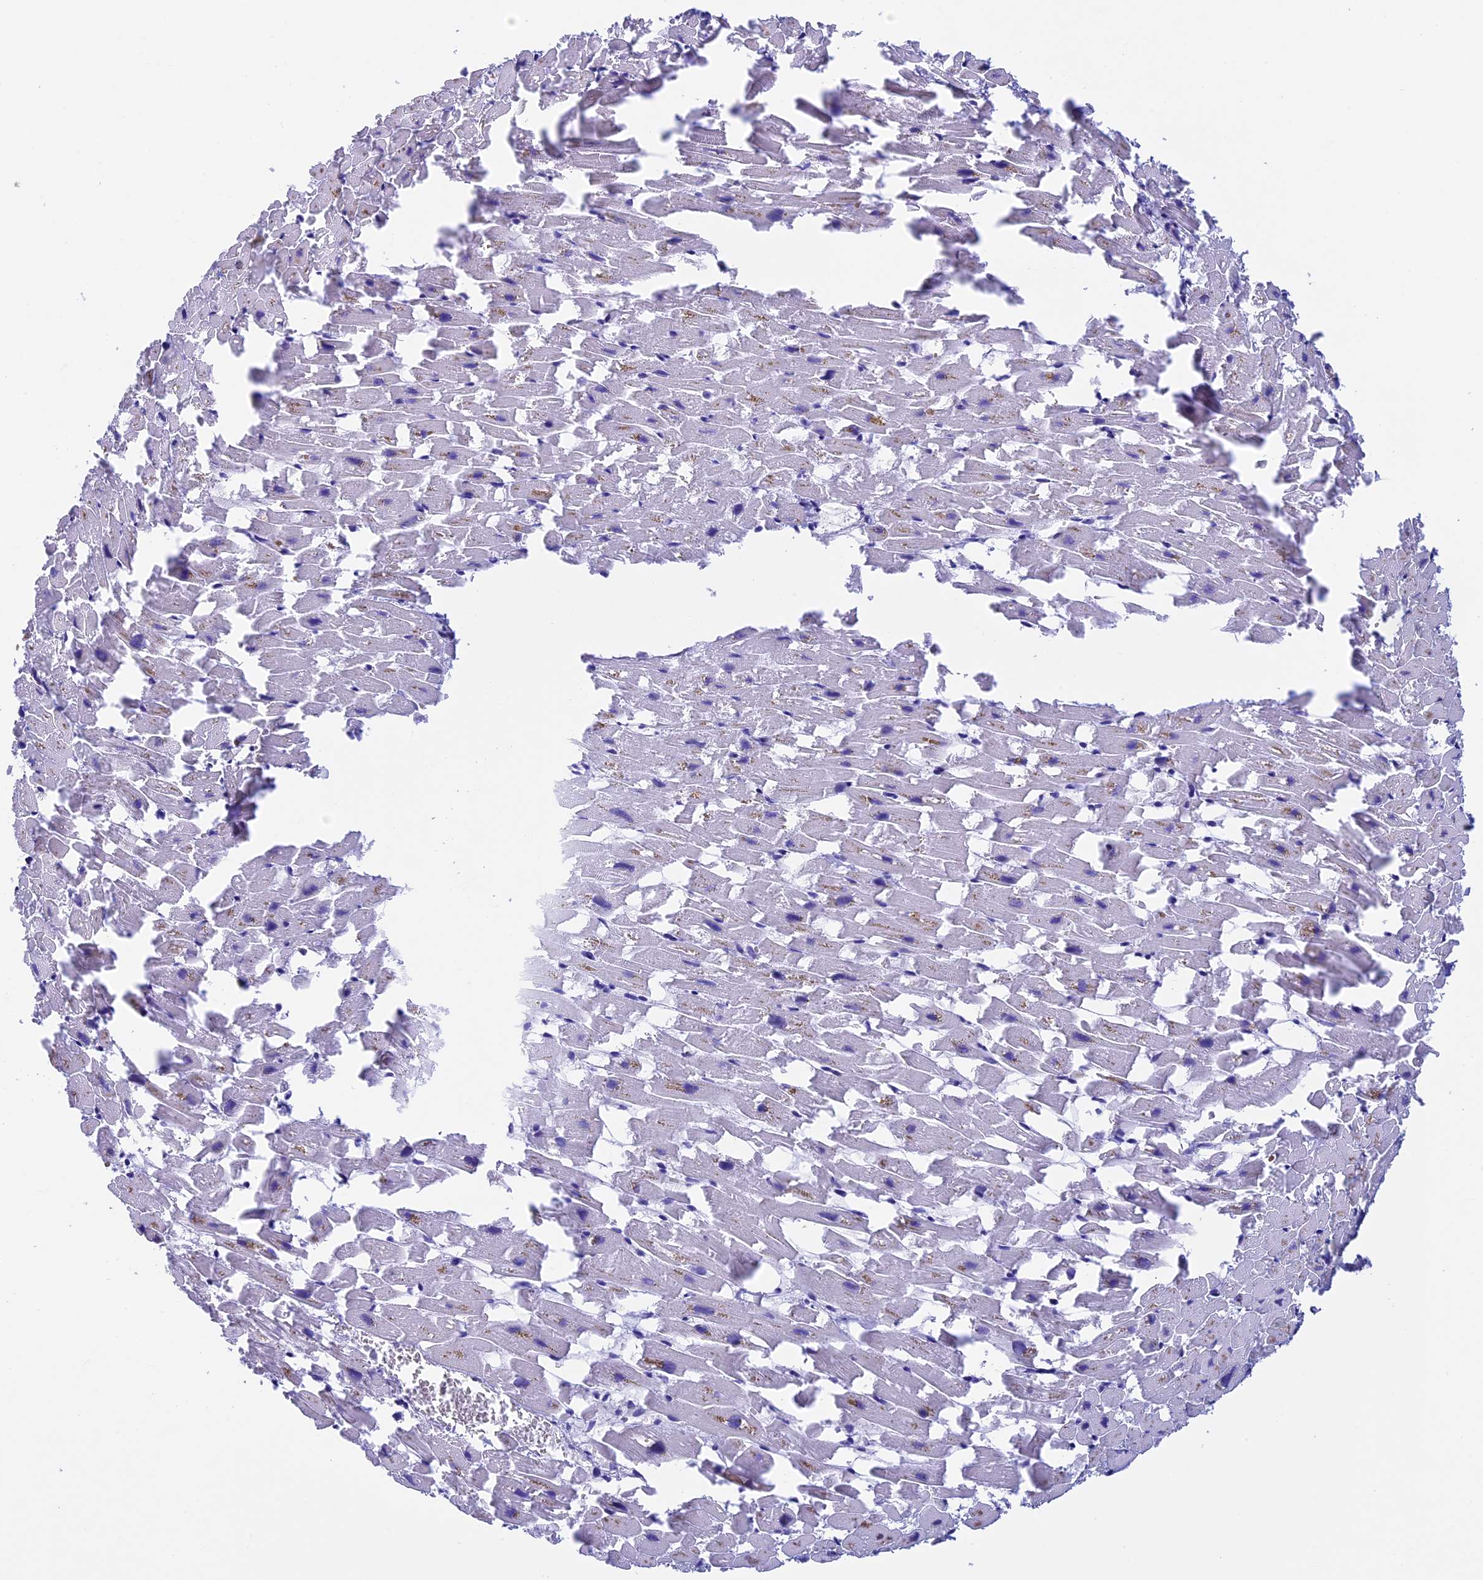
{"staining": {"intensity": "negative", "quantity": "none", "location": "none"}, "tissue": "heart muscle", "cell_type": "Cardiomyocytes", "image_type": "normal", "snomed": [{"axis": "morphology", "description": "Normal tissue, NOS"}, {"axis": "topography", "description": "Heart"}], "caption": "Immunohistochemistry histopathology image of unremarkable human heart muscle stained for a protein (brown), which demonstrates no staining in cardiomyocytes.", "gene": "SLC8B1", "patient": {"sex": "female", "age": 64}}